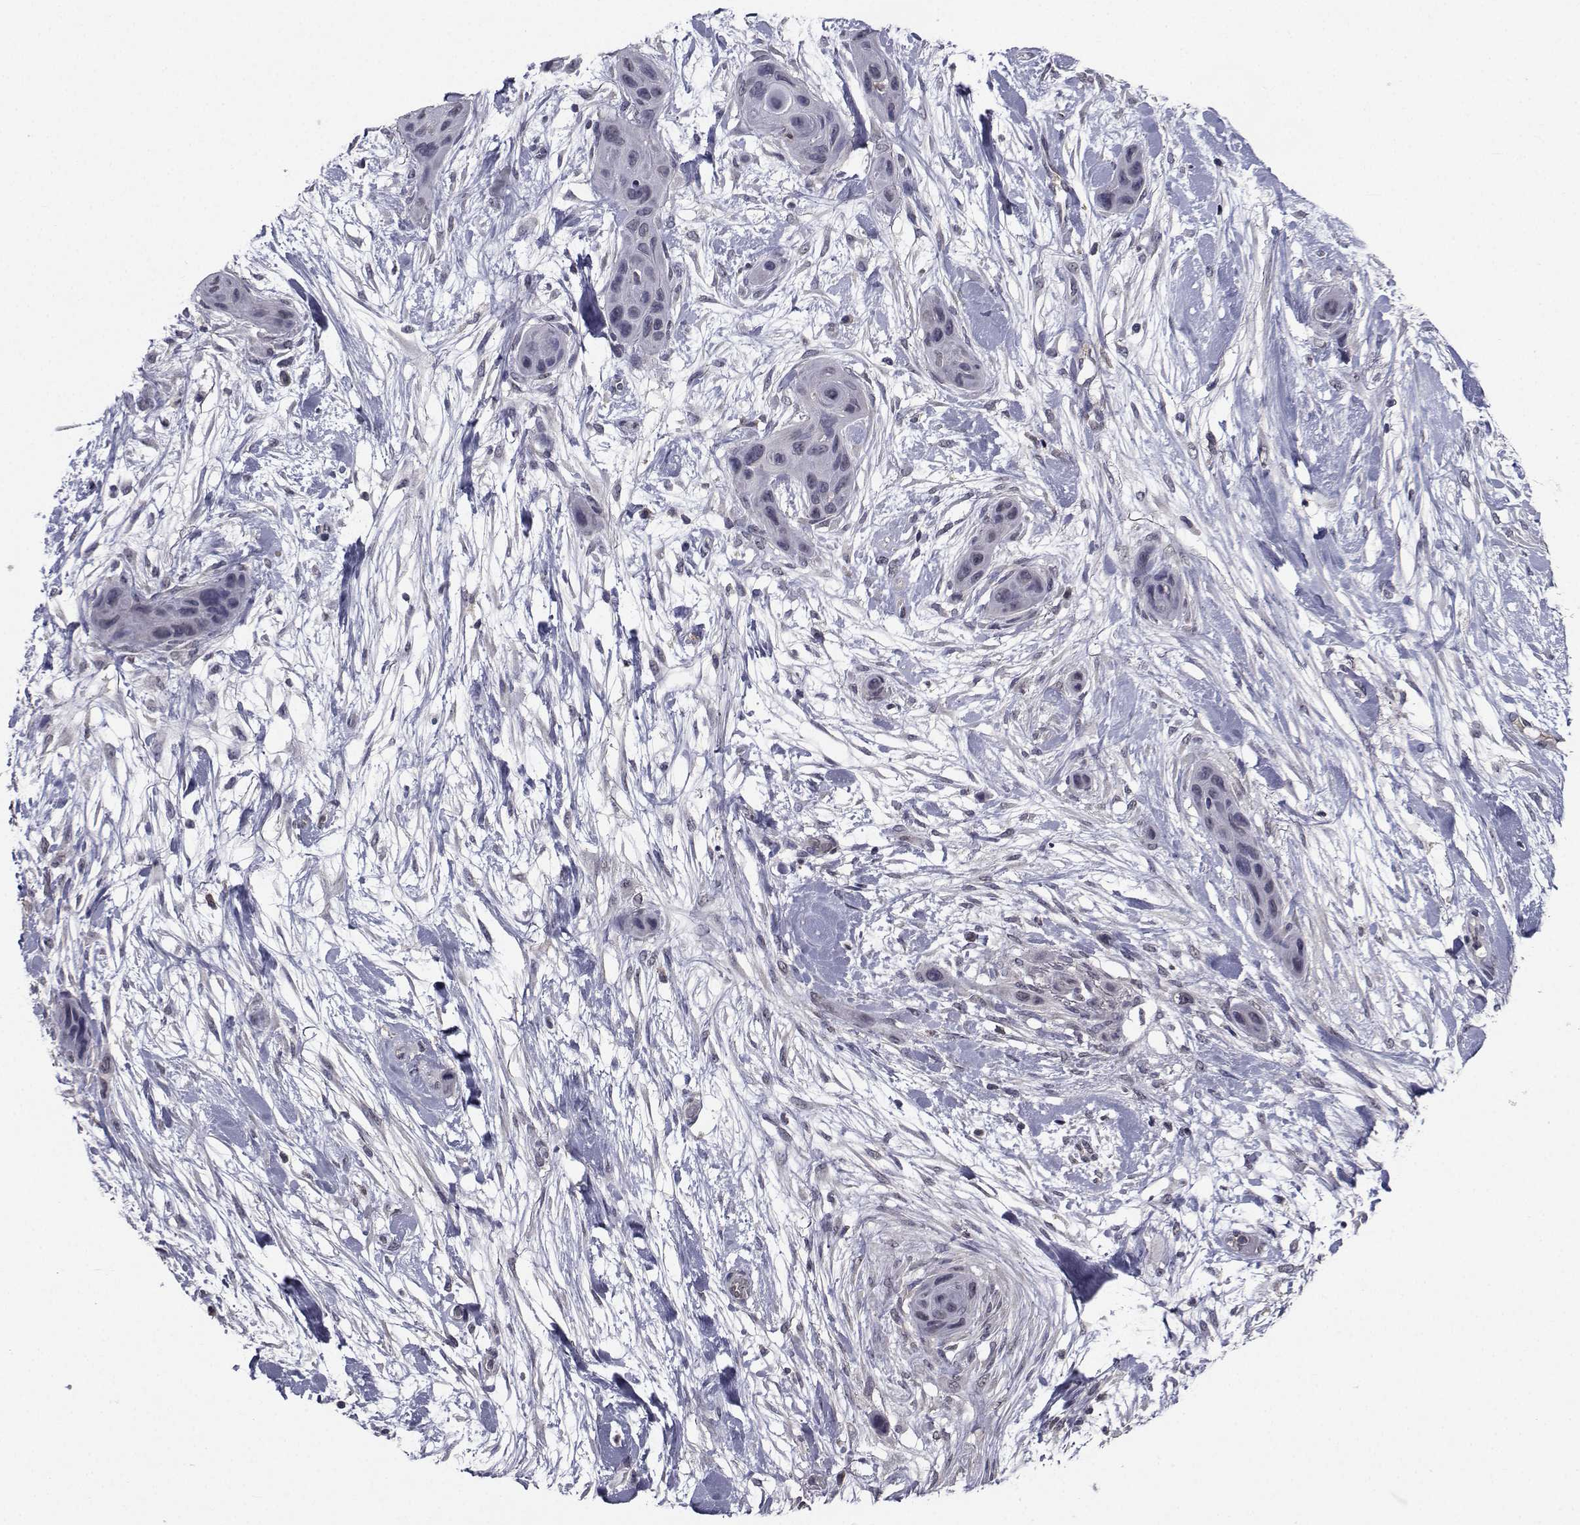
{"staining": {"intensity": "negative", "quantity": "none", "location": "none"}, "tissue": "skin cancer", "cell_type": "Tumor cells", "image_type": "cancer", "snomed": [{"axis": "morphology", "description": "Squamous cell carcinoma, NOS"}, {"axis": "topography", "description": "Skin"}], "caption": "Skin cancer (squamous cell carcinoma) stained for a protein using immunohistochemistry (IHC) reveals no staining tumor cells.", "gene": "CYP2S1", "patient": {"sex": "male", "age": 79}}